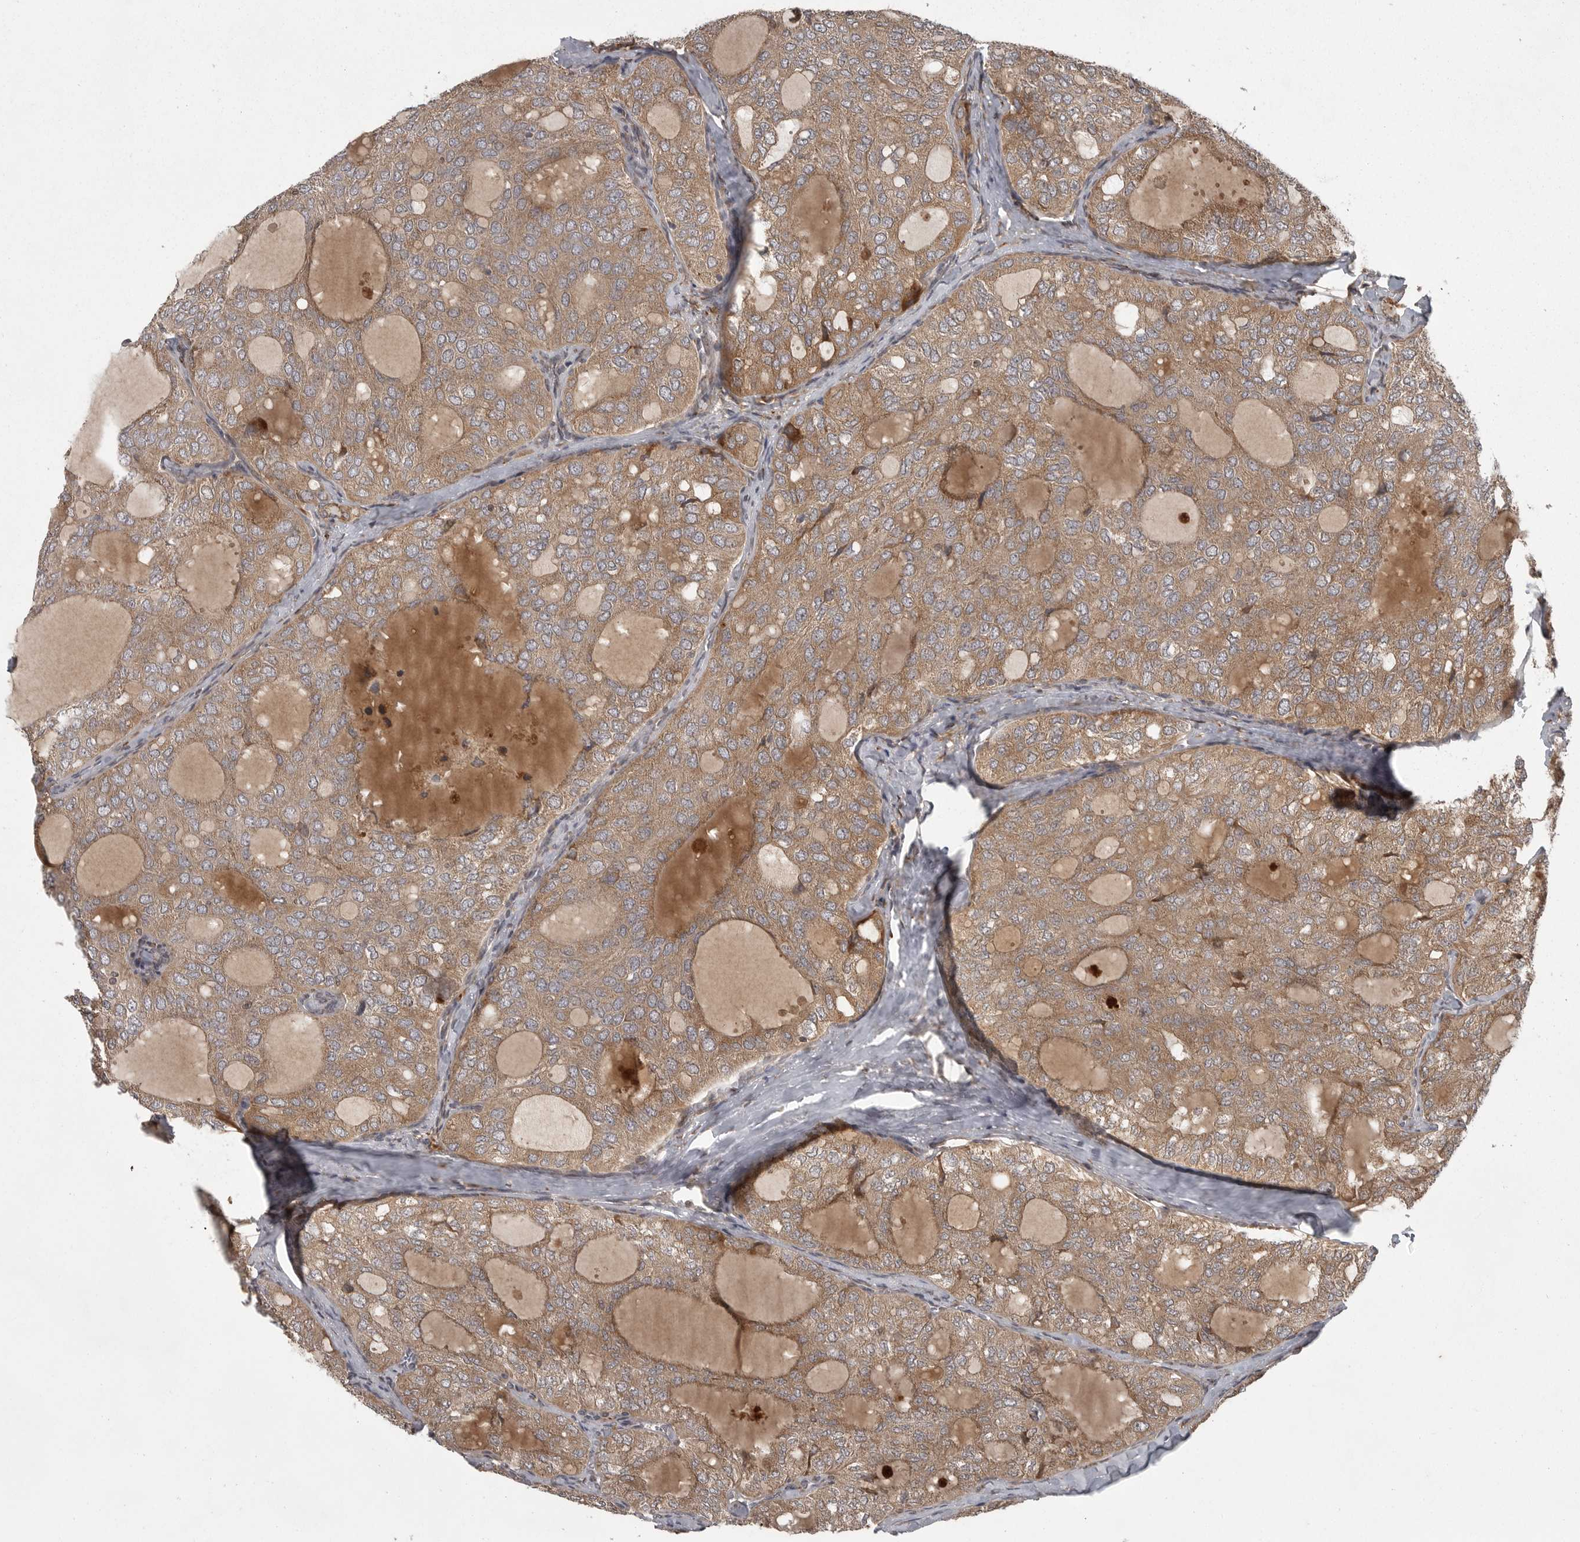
{"staining": {"intensity": "moderate", "quantity": ">75%", "location": "cytoplasmic/membranous"}, "tissue": "thyroid cancer", "cell_type": "Tumor cells", "image_type": "cancer", "snomed": [{"axis": "morphology", "description": "Follicular adenoma carcinoma, NOS"}, {"axis": "topography", "description": "Thyroid gland"}], "caption": "Thyroid cancer stained for a protein (brown) reveals moderate cytoplasmic/membranous positive expression in approximately >75% of tumor cells.", "gene": "GPR31", "patient": {"sex": "male", "age": 75}}